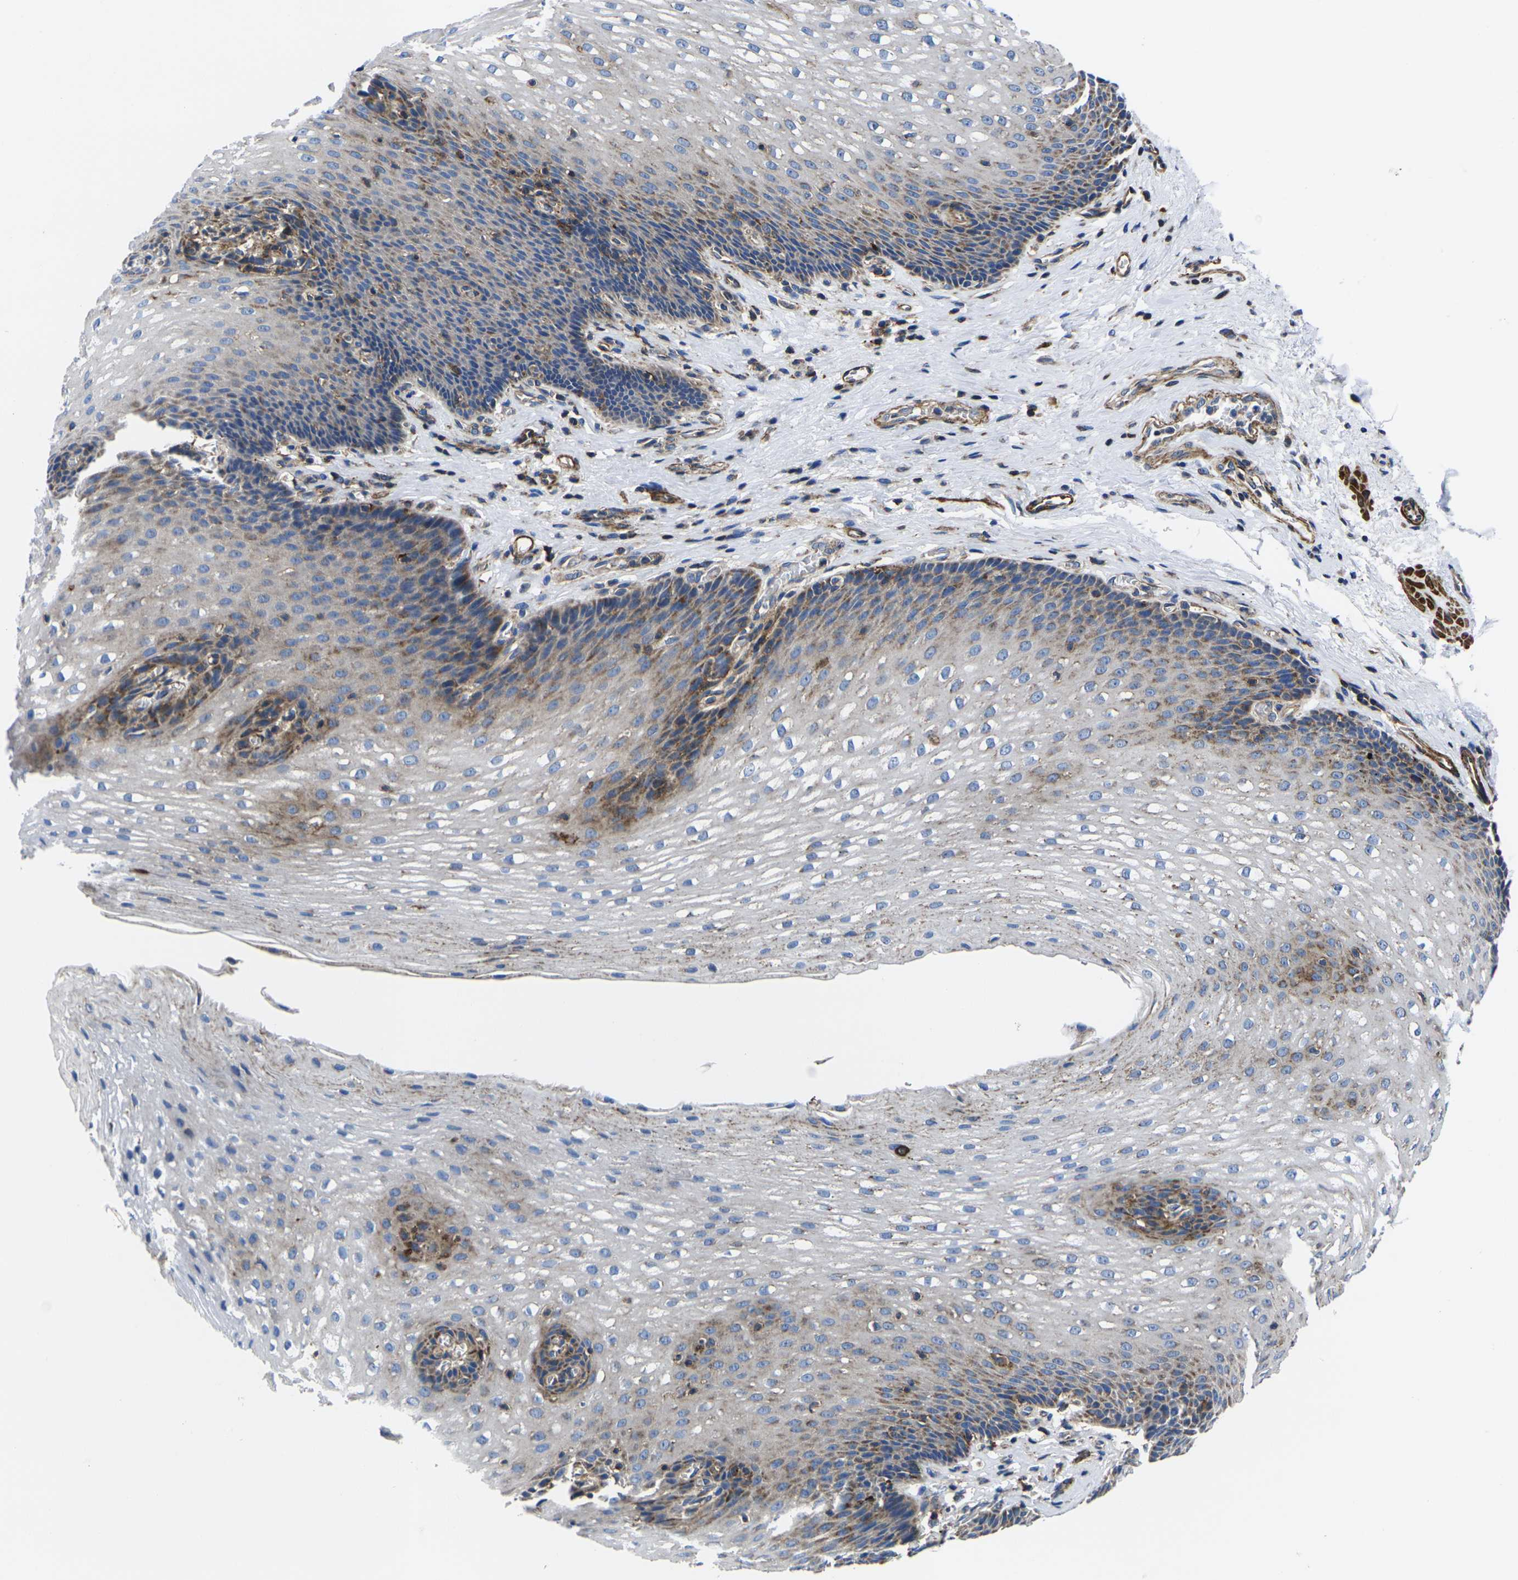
{"staining": {"intensity": "moderate", "quantity": "25%-75%", "location": "cytoplasmic/membranous"}, "tissue": "esophagus", "cell_type": "Squamous epithelial cells", "image_type": "normal", "snomed": [{"axis": "morphology", "description": "Normal tissue, NOS"}, {"axis": "topography", "description": "Esophagus"}], "caption": "Immunohistochemistry (IHC) (DAB) staining of normal human esophagus exhibits moderate cytoplasmic/membranous protein positivity in about 25%-75% of squamous epithelial cells. (IHC, brightfield microscopy, high magnification).", "gene": "GPR4", "patient": {"sex": "male", "age": 48}}